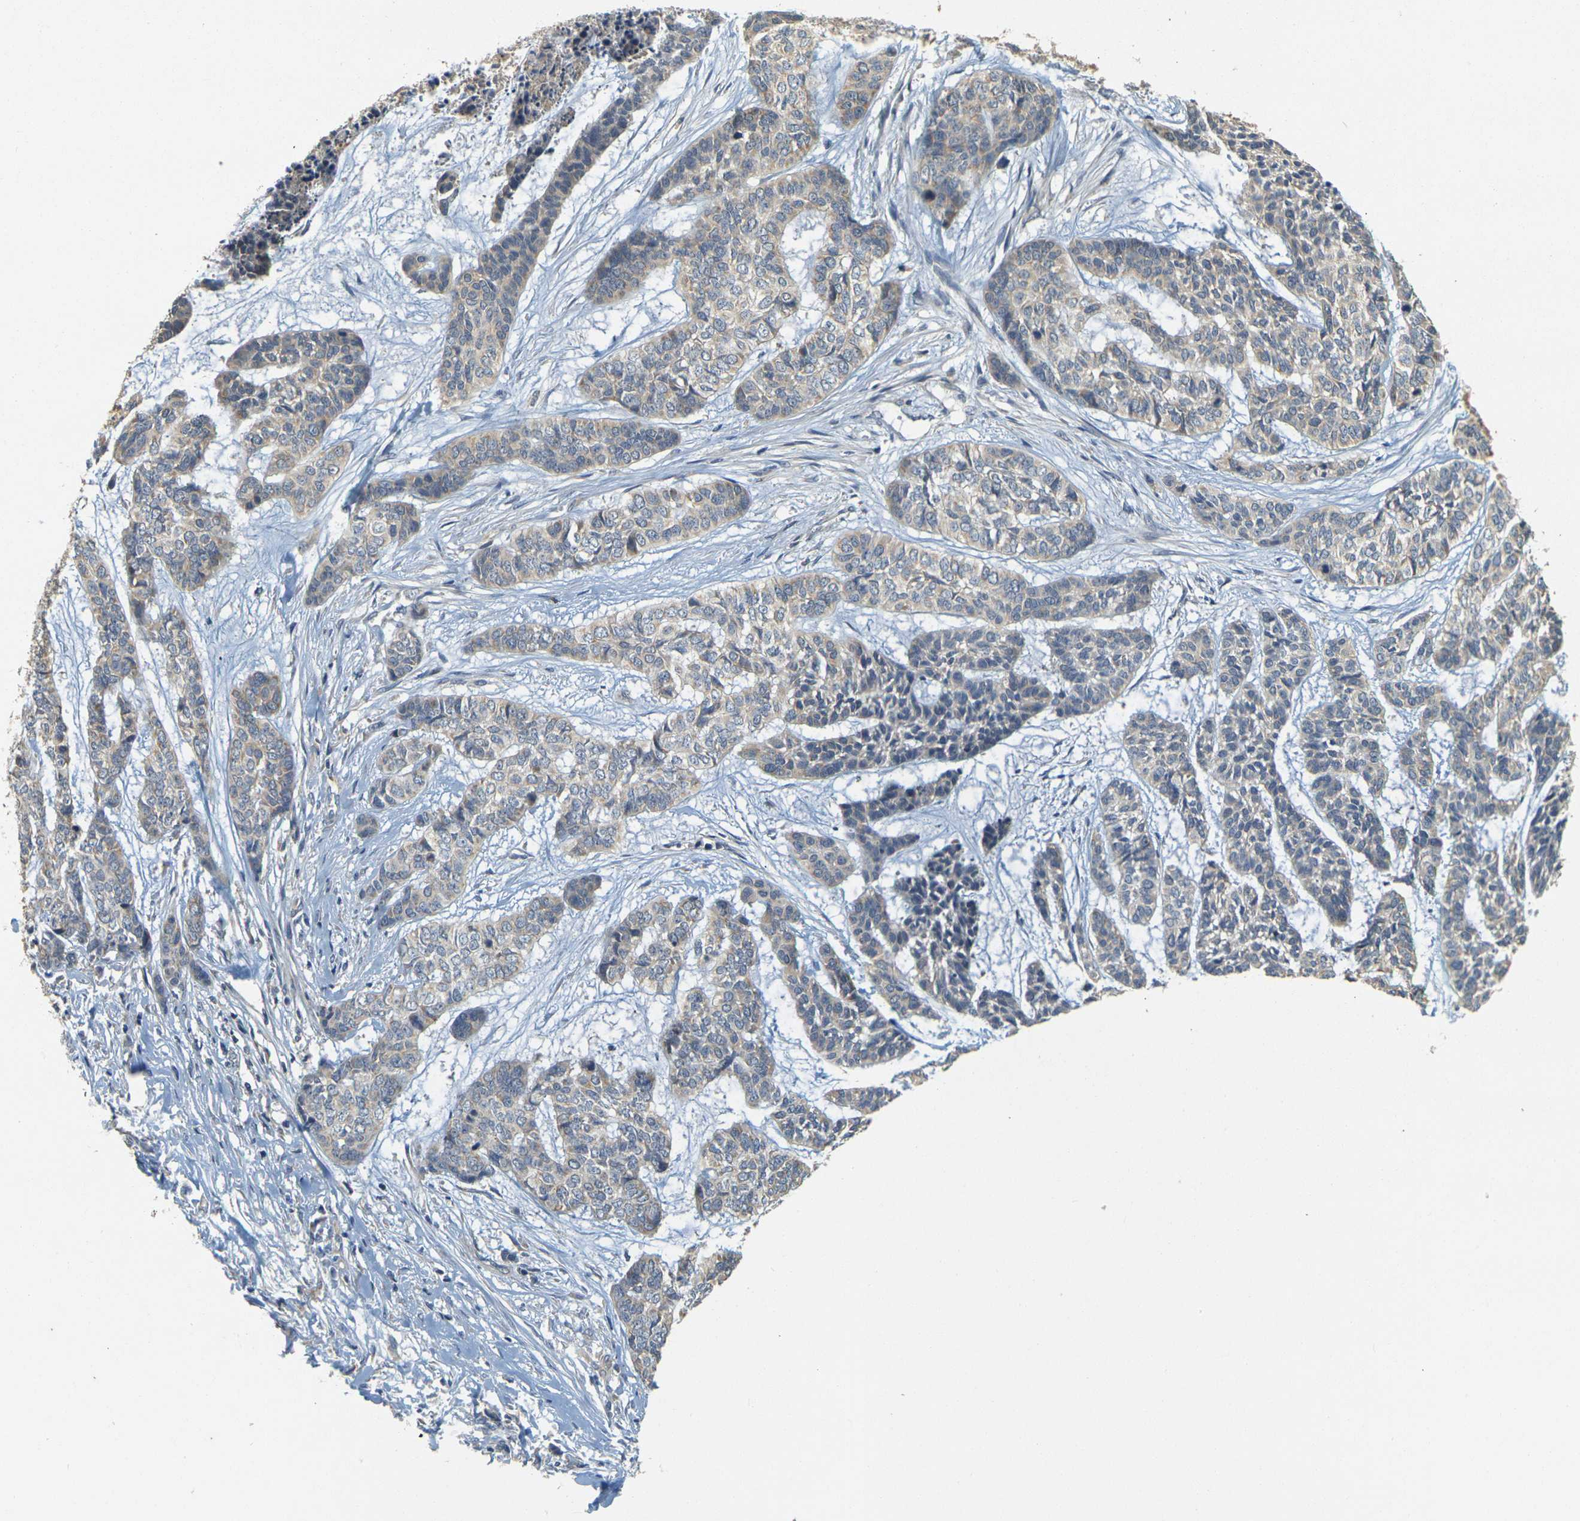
{"staining": {"intensity": "weak", "quantity": "<25%", "location": "cytoplasmic/membranous"}, "tissue": "skin cancer", "cell_type": "Tumor cells", "image_type": "cancer", "snomed": [{"axis": "morphology", "description": "Basal cell carcinoma"}, {"axis": "topography", "description": "Skin"}], "caption": "A high-resolution micrograph shows IHC staining of skin basal cell carcinoma, which demonstrates no significant staining in tumor cells.", "gene": "GDAP1", "patient": {"sex": "female", "age": 64}}